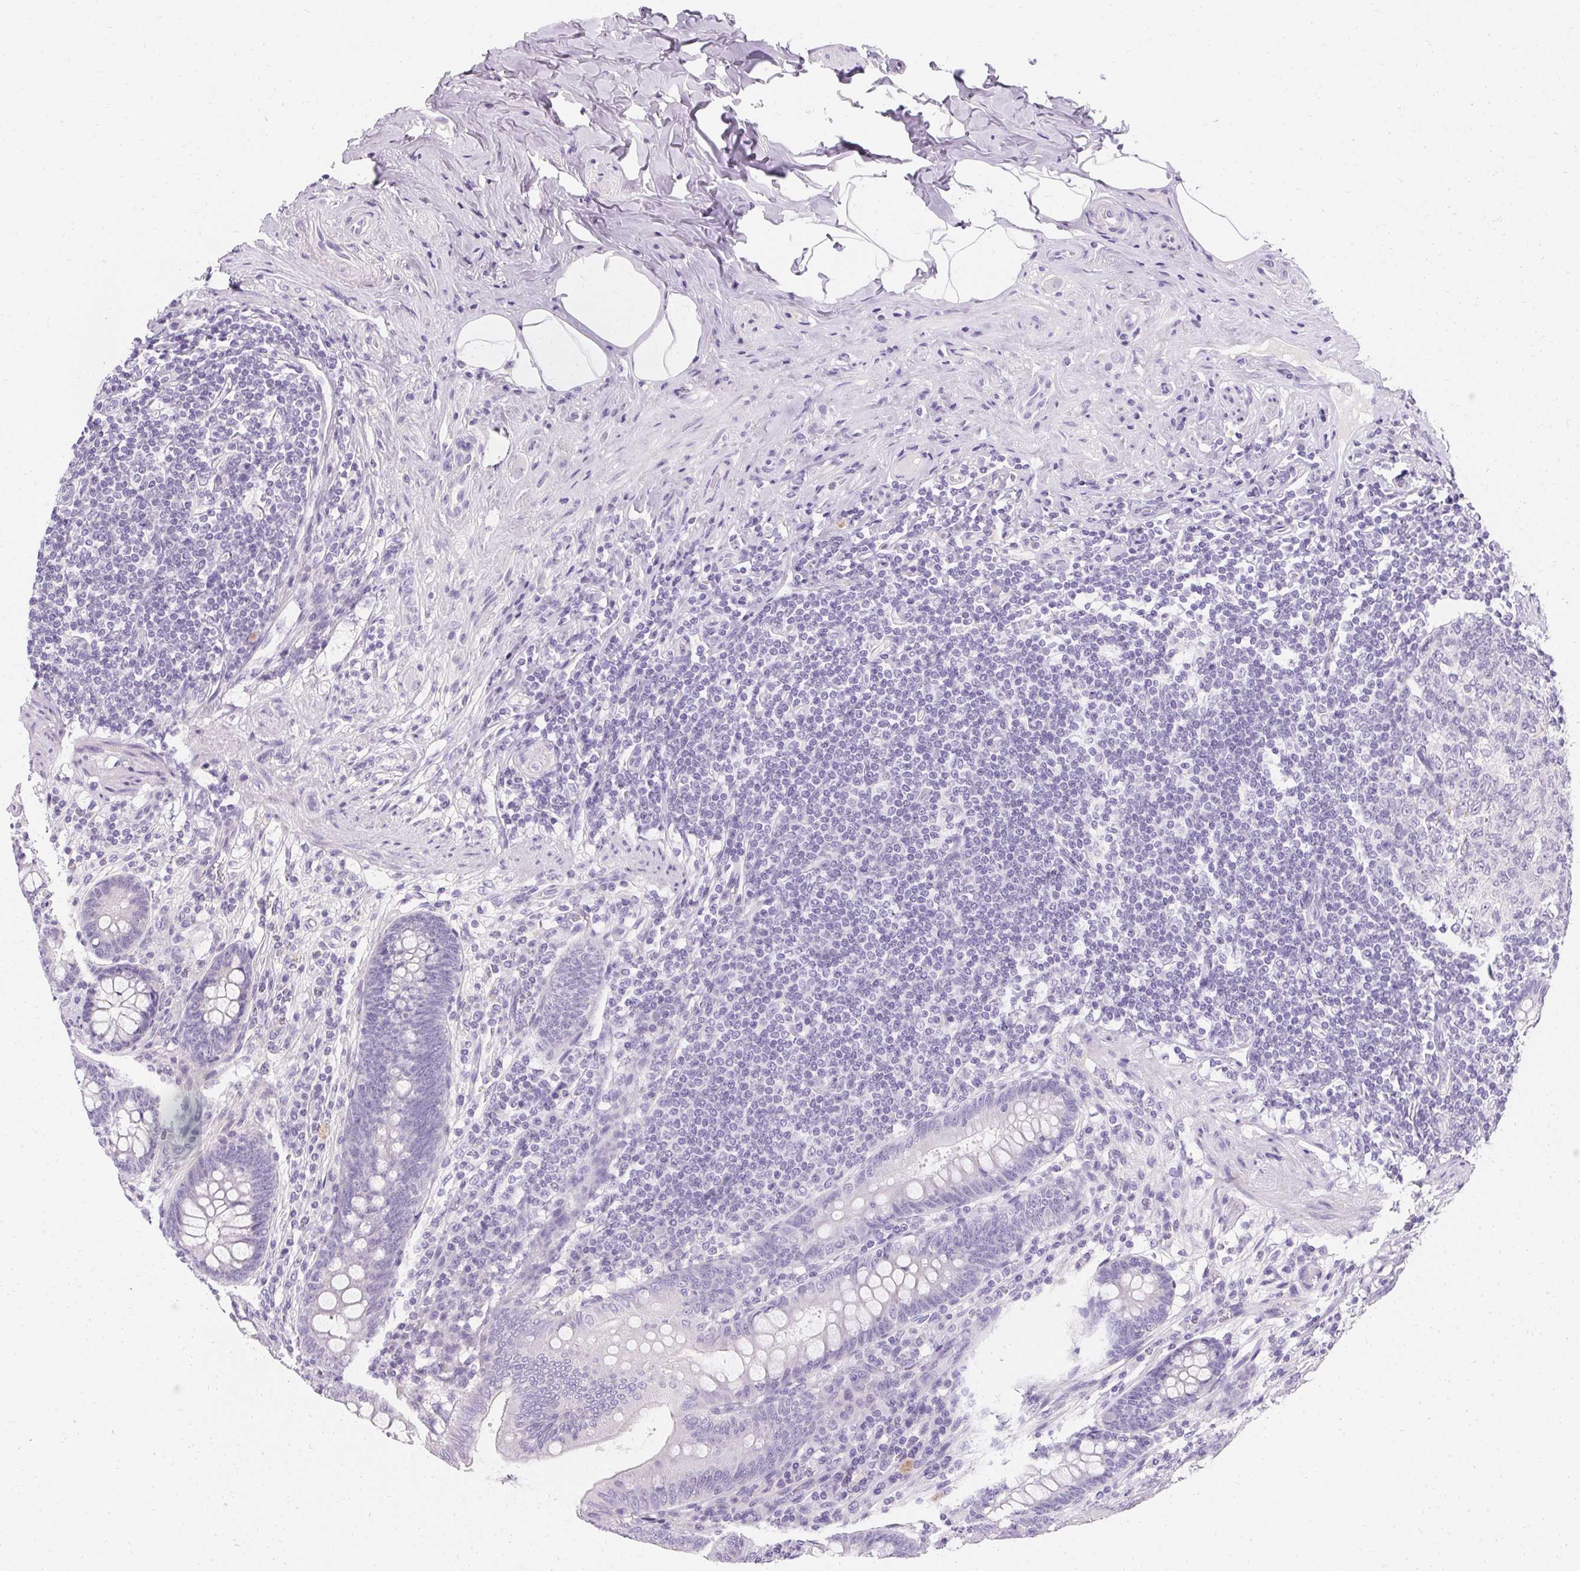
{"staining": {"intensity": "negative", "quantity": "none", "location": "none"}, "tissue": "appendix", "cell_type": "Glandular cells", "image_type": "normal", "snomed": [{"axis": "morphology", "description": "Normal tissue, NOS"}, {"axis": "topography", "description": "Appendix"}], "caption": "Glandular cells are negative for protein expression in normal human appendix. (Stains: DAB (3,3'-diaminobenzidine) immunohistochemistry with hematoxylin counter stain, Microscopy: brightfield microscopy at high magnification).", "gene": "TRIP13", "patient": {"sex": "male", "age": 71}}